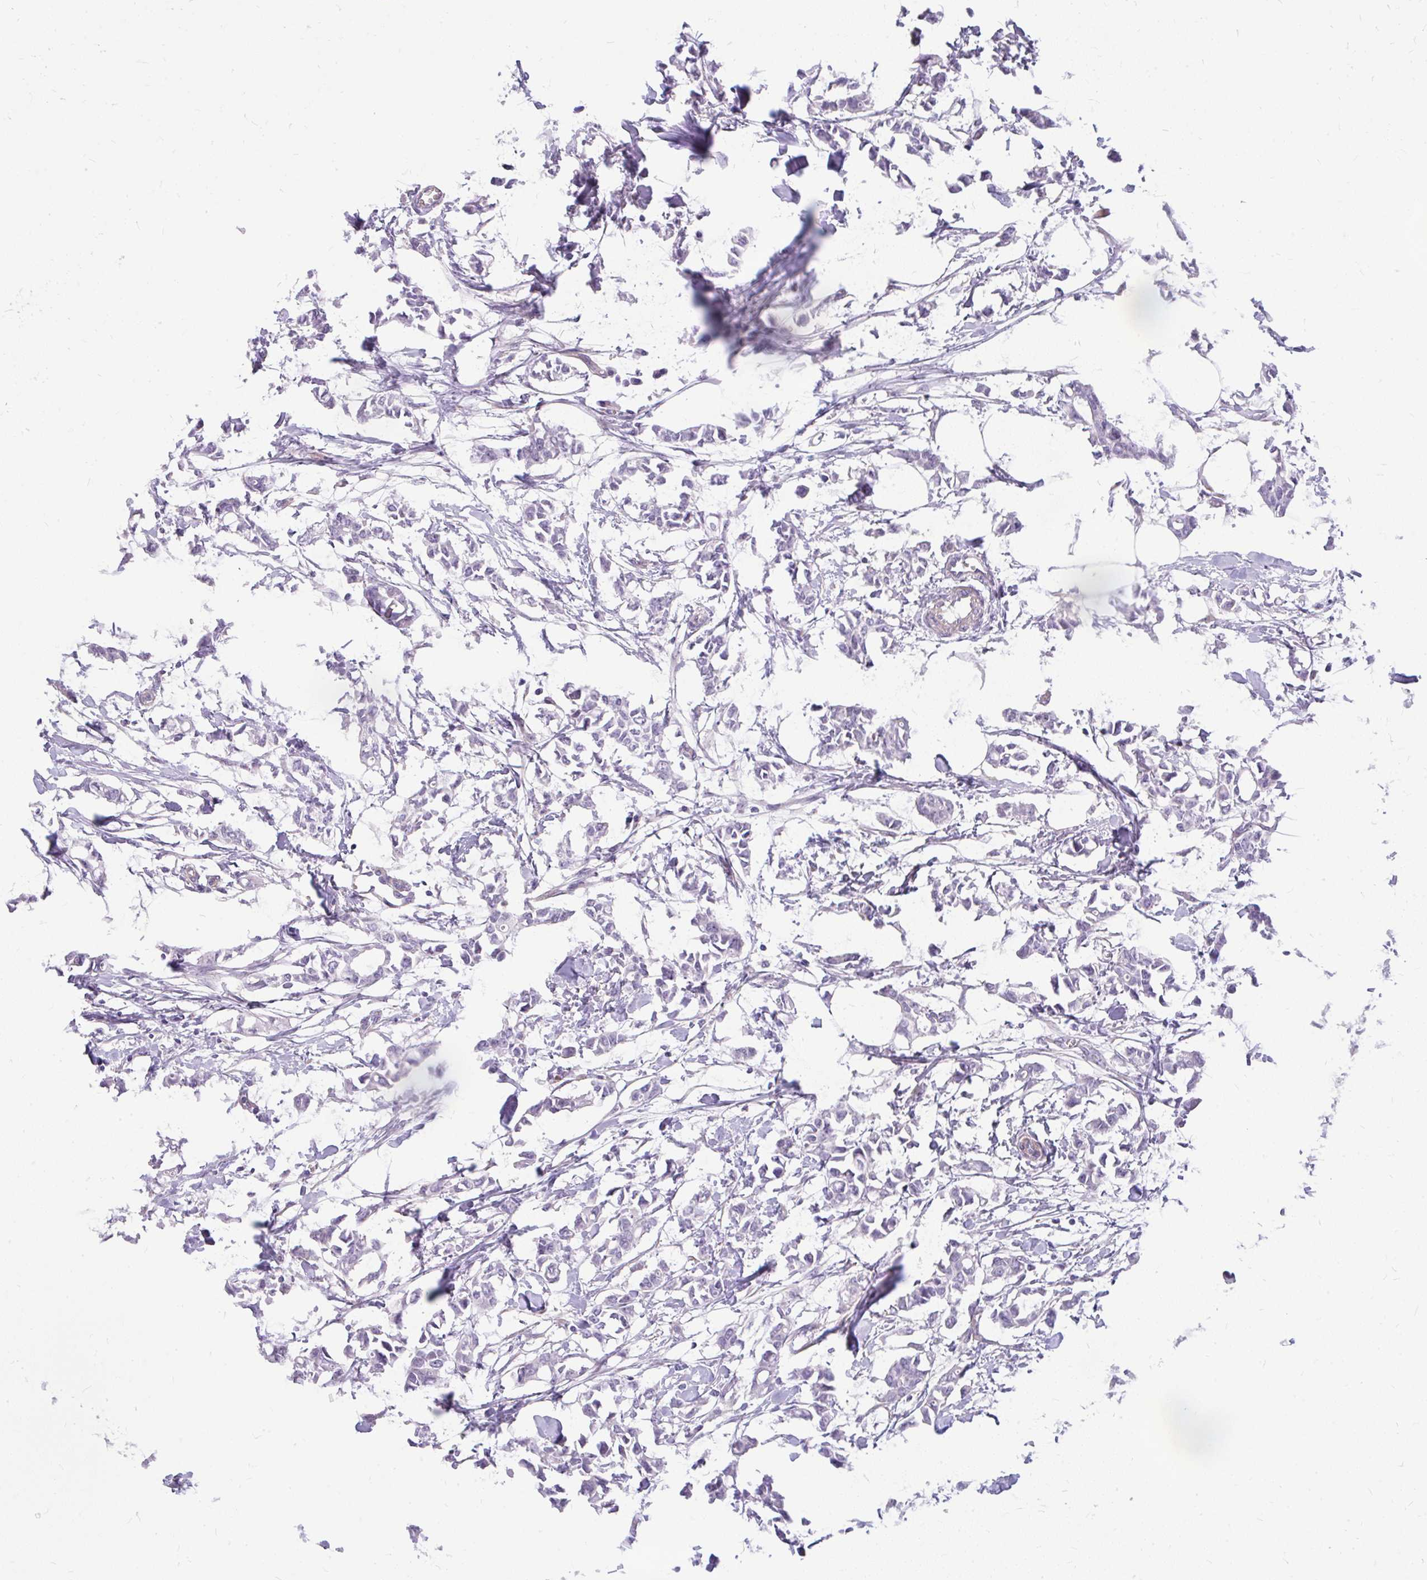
{"staining": {"intensity": "negative", "quantity": "none", "location": "none"}, "tissue": "breast cancer", "cell_type": "Tumor cells", "image_type": "cancer", "snomed": [{"axis": "morphology", "description": "Duct carcinoma"}, {"axis": "topography", "description": "Breast"}], "caption": "Micrograph shows no significant protein staining in tumor cells of breast infiltrating ductal carcinoma.", "gene": "FAM83C", "patient": {"sex": "female", "age": 41}}